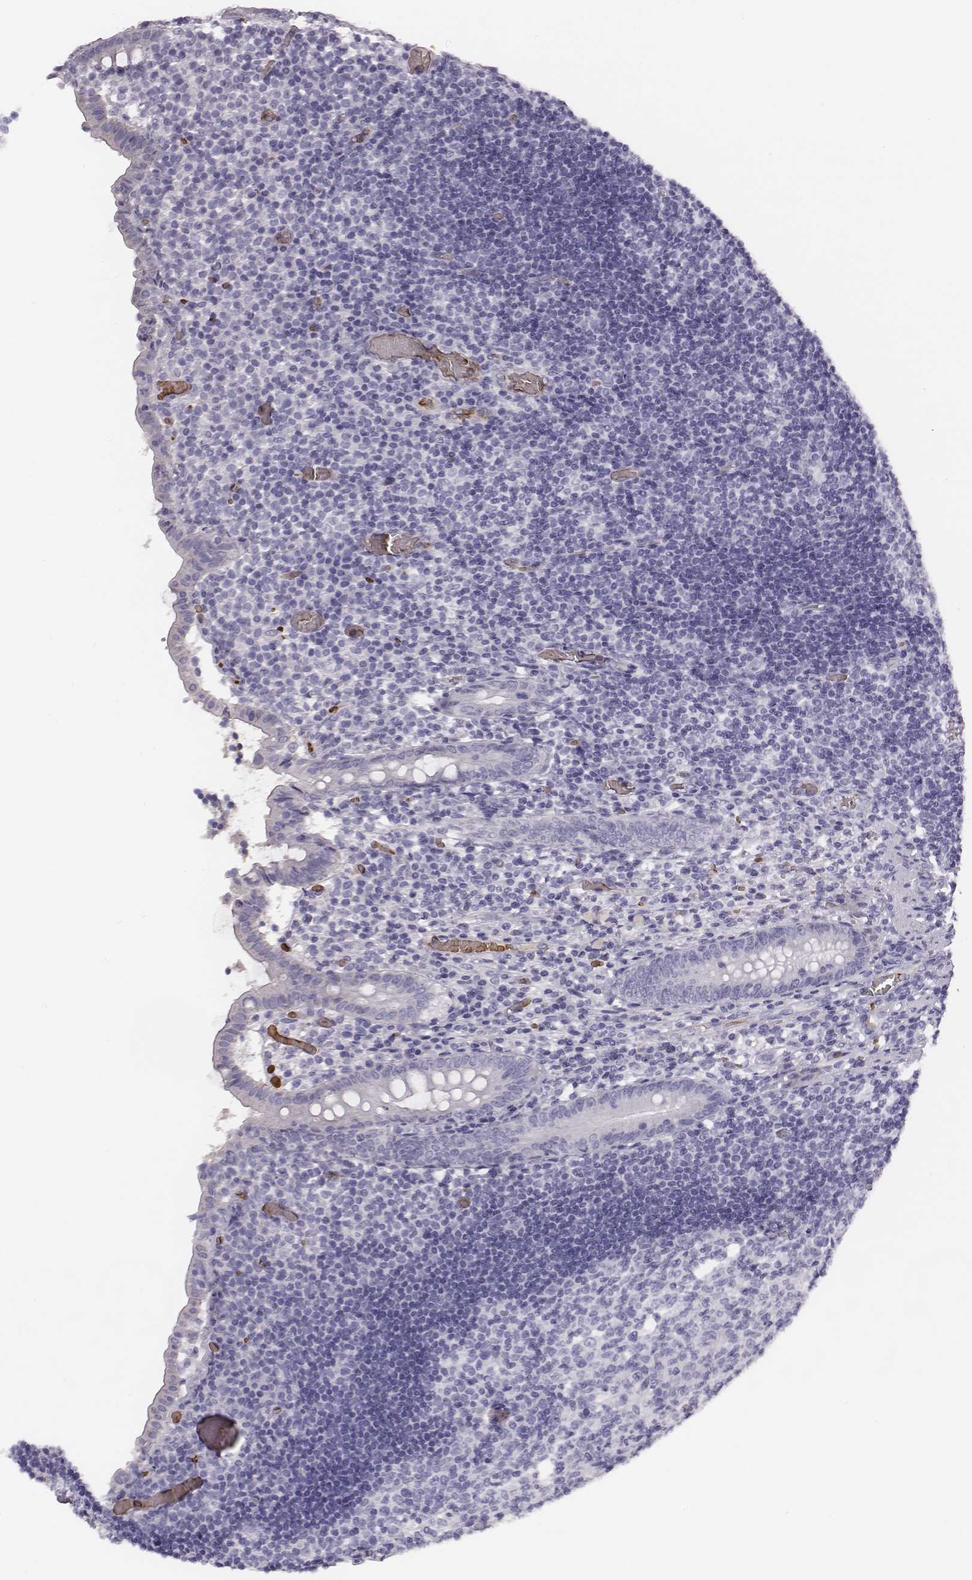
{"staining": {"intensity": "negative", "quantity": "none", "location": "none"}, "tissue": "appendix", "cell_type": "Glandular cells", "image_type": "normal", "snomed": [{"axis": "morphology", "description": "Normal tissue, NOS"}, {"axis": "topography", "description": "Appendix"}], "caption": "Histopathology image shows no significant protein staining in glandular cells of normal appendix.", "gene": "HBZ", "patient": {"sex": "female", "age": 32}}